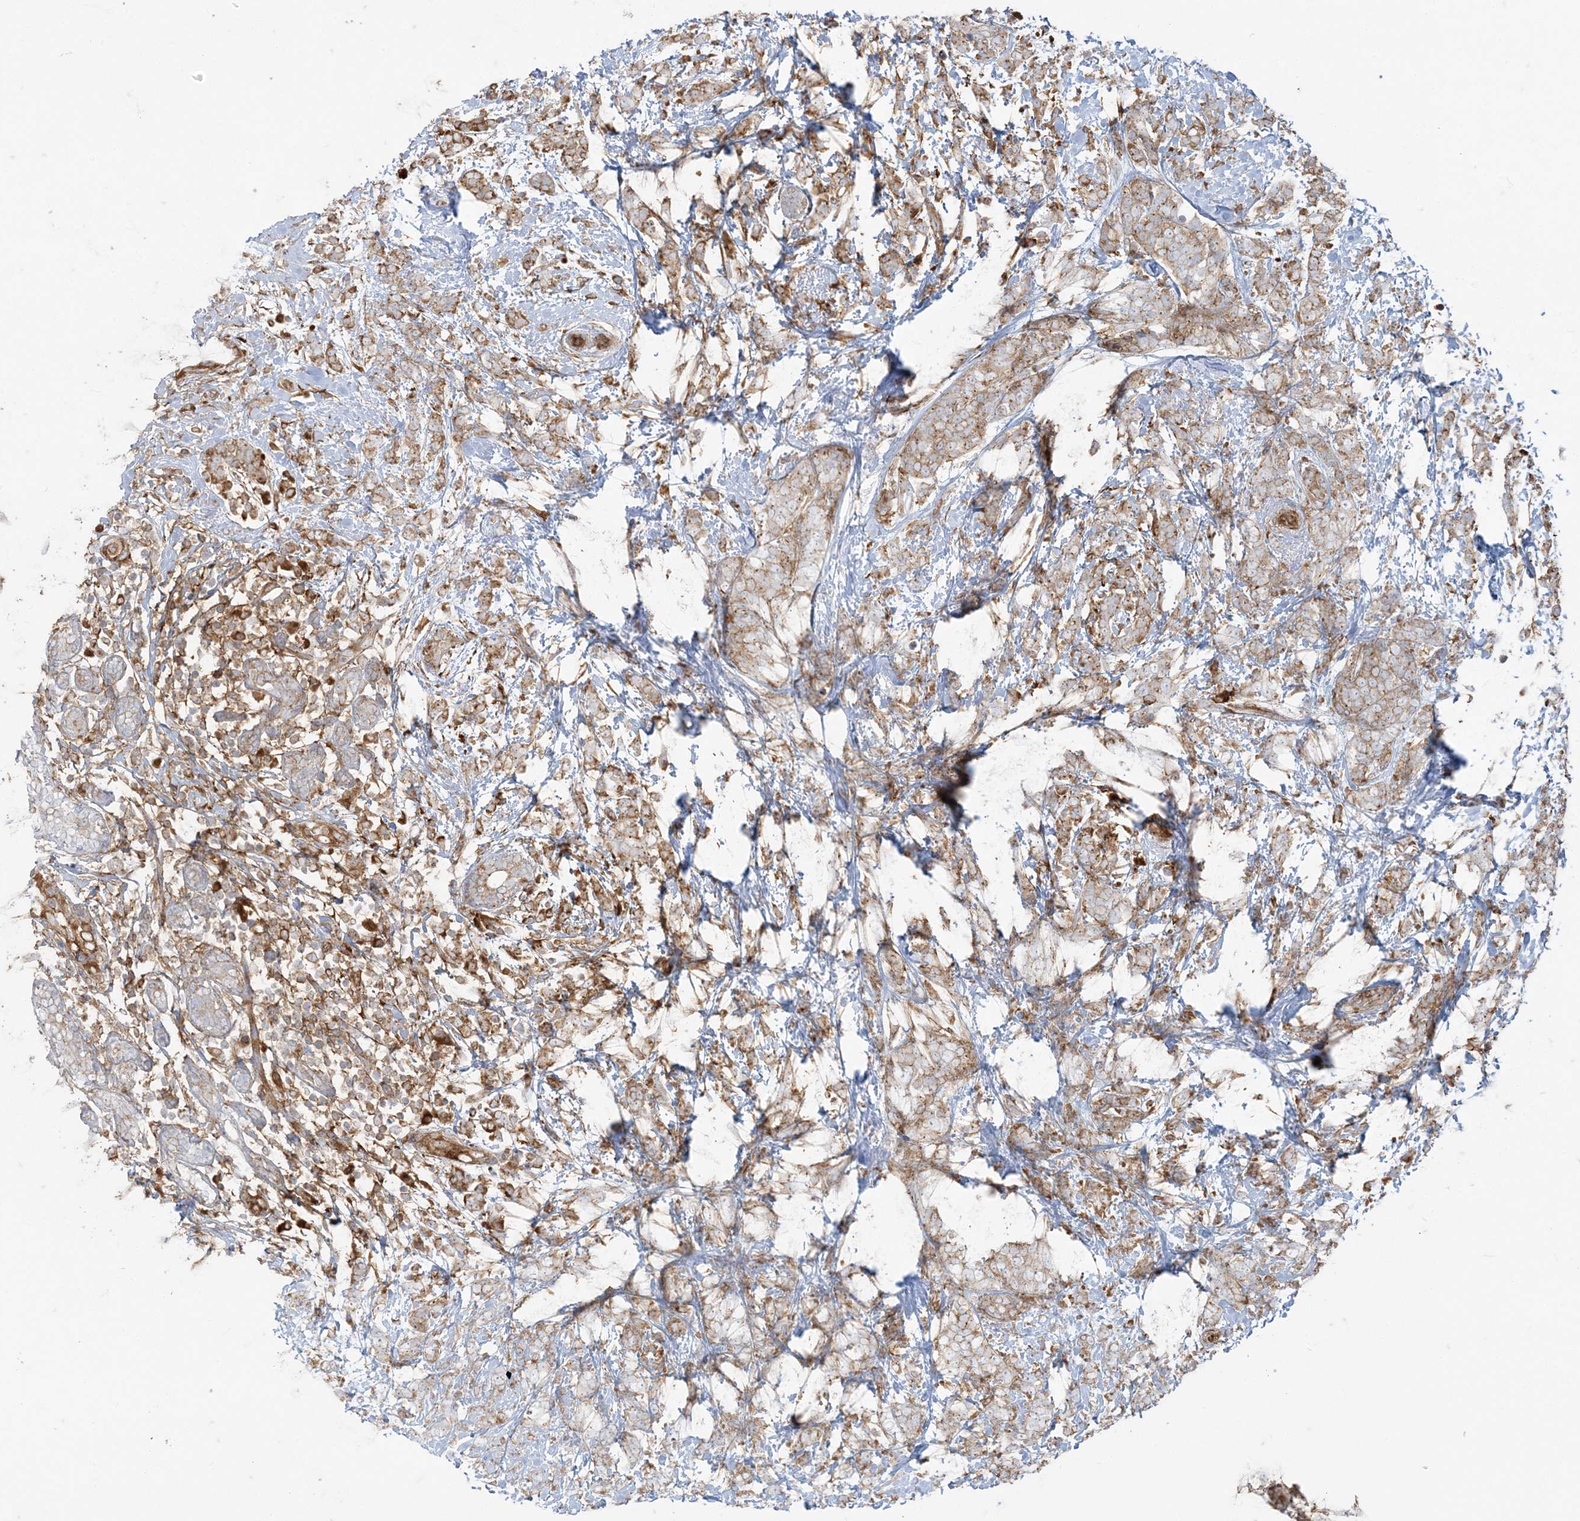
{"staining": {"intensity": "moderate", "quantity": ">75%", "location": "cytoplasmic/membranous"}, "tissue": "breast cancer", "cell_type": "Tumor cells", "image_type": "cancer", "snomed": [{"axis": "morphology", "description": "Lobular carcinoma"}, {"axis": "topography", "description": "Breast"}], "caption": "A histopathology image showing moderate cytoplasmic/membranous positivity in approximately >75% of tumor cells in breast cancer (lobular carcinoma), as visualized by brown immunohistochemical staining.", "gene": "DERL3", "patient": {"sex": "female", "age": 58}}